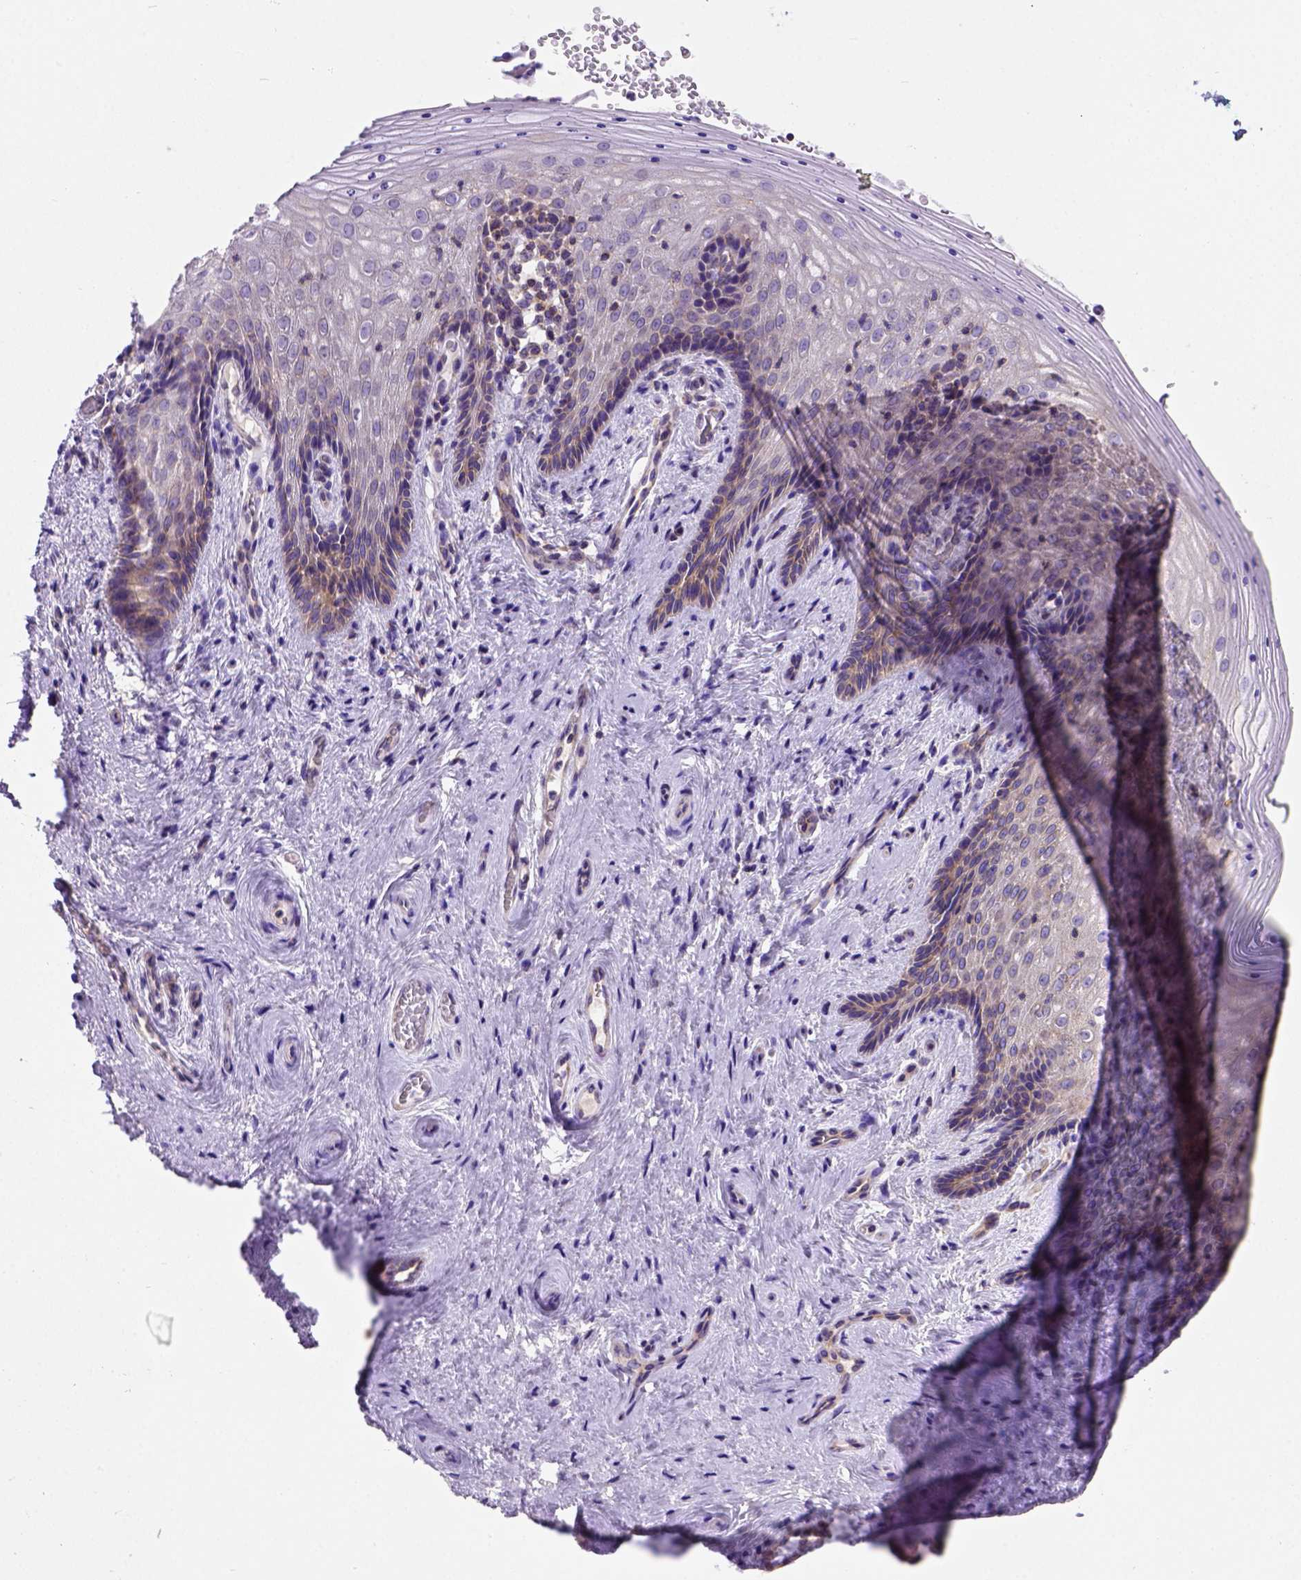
{"staining": {"intensity": "moderate", "quantity": "25%-75%", "location": "cytoplasmic/membranous"}, "tissue": "vagina", "cell_type": "Squamous epithelial cells", "image_type": "normal", "snomed": [{"axis": "morphology", "description": "Normal tissue, NOS"}, {"axis": "topography", "description": "Vagina"}], "caption": "This micrograph displays immunohistochemistry staining of normal vagina, with medium moderate cytoplasmic/membranous positivity in approximately 25%-75% of squamous epithelial cells.", "gene": "FOXI1", "patient": {"sex": "female", "age": 45}}